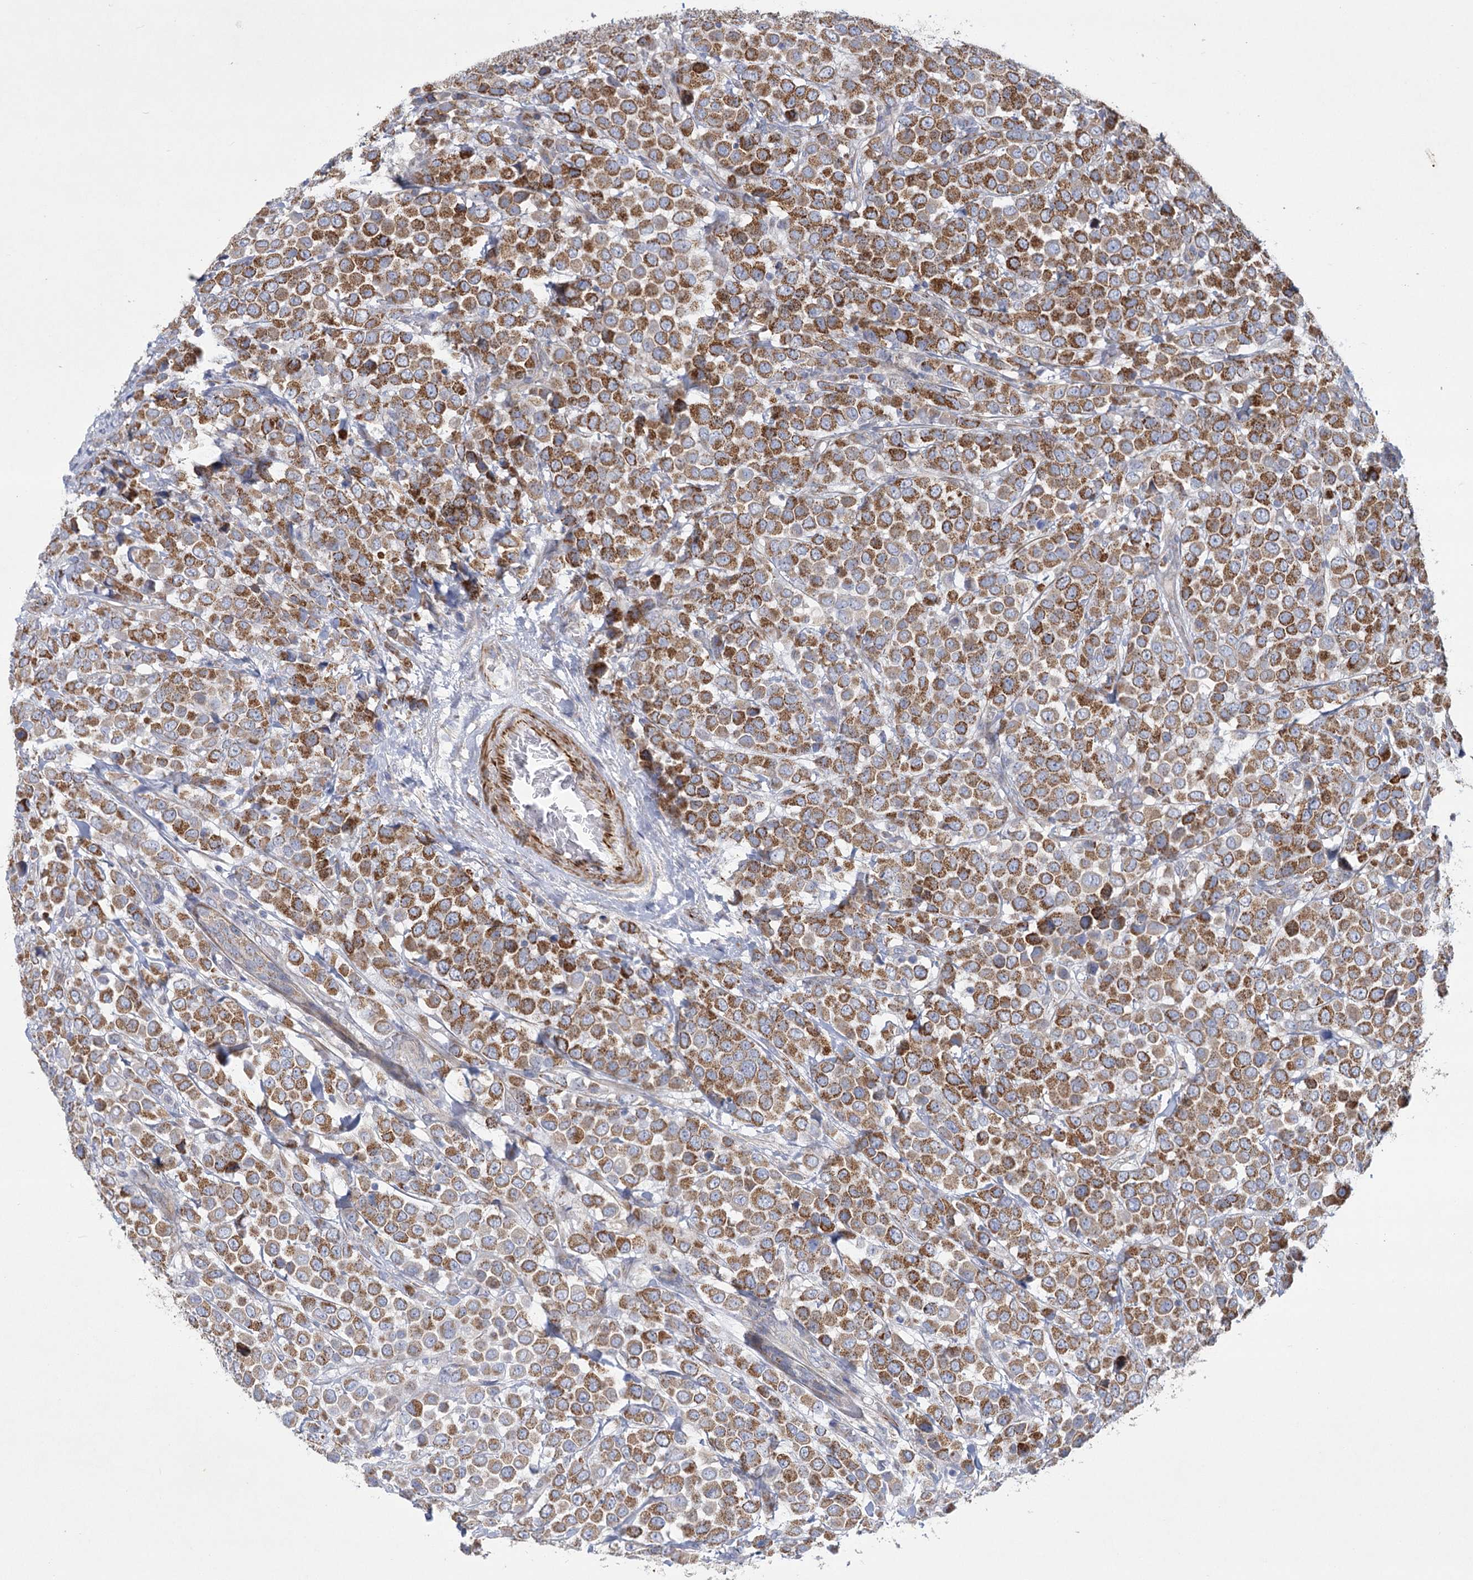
{"staining": {"intensity": "moderate", "quantity": ">75%", "location": "cytoplasmic/membranous"}, "tissue": "breast cancer", "cell_type": "Tumor cells", "image_type": "cancer", "snomed": [{"axis": "morphology", "description": "Duct carcinoma"}, {"axis": "topography", "description": "Breast"}], "caption": "An image of human invasive ductal carcinoma (breast) stained for a protein demonstrates moderate cytoplasmic/membranous brown staining in tumor cells.", "gene": "DHTKD1", "patient": {"sex": "female", "age": 61}}